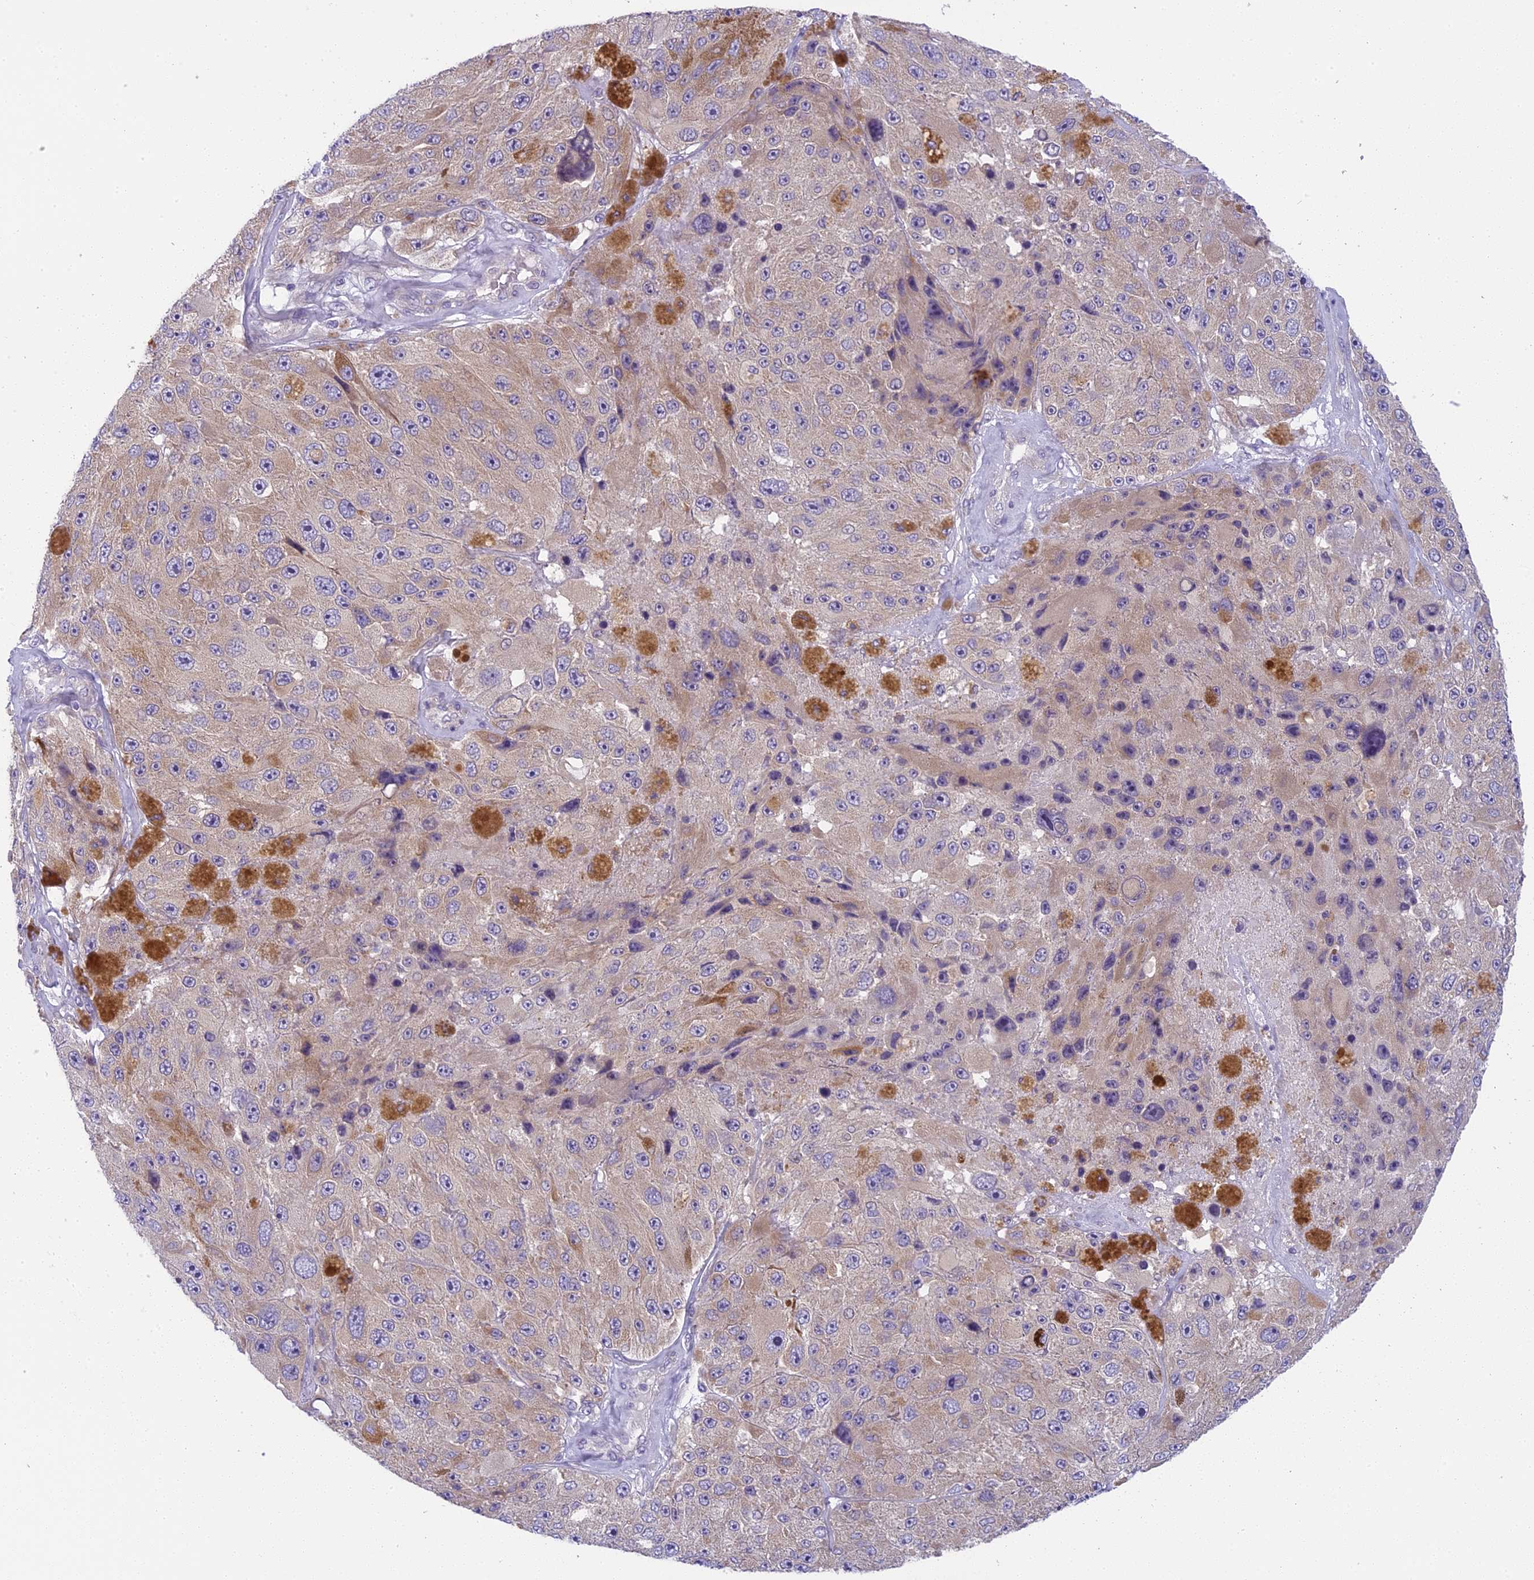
{"staining": {"intensity": "weak", "quantity": "<25%", "location": "cytoplasmic/membranous"}, "tissue": "melanoma", "cell_type": "Tumor cells", "image_type": "cancer", "snomed": [{"axis": "morphology", "description": "Malignant melanoma, Metastatic site"}, {"axis": "topography", "description": "Lymph node"}], "caption": "Immunohistochemistry (IHC) of human melanoma displays no positivity in tumor cells.", "gene": "ARHGEF37", "patient": {"sex": "male", "age": 62}}